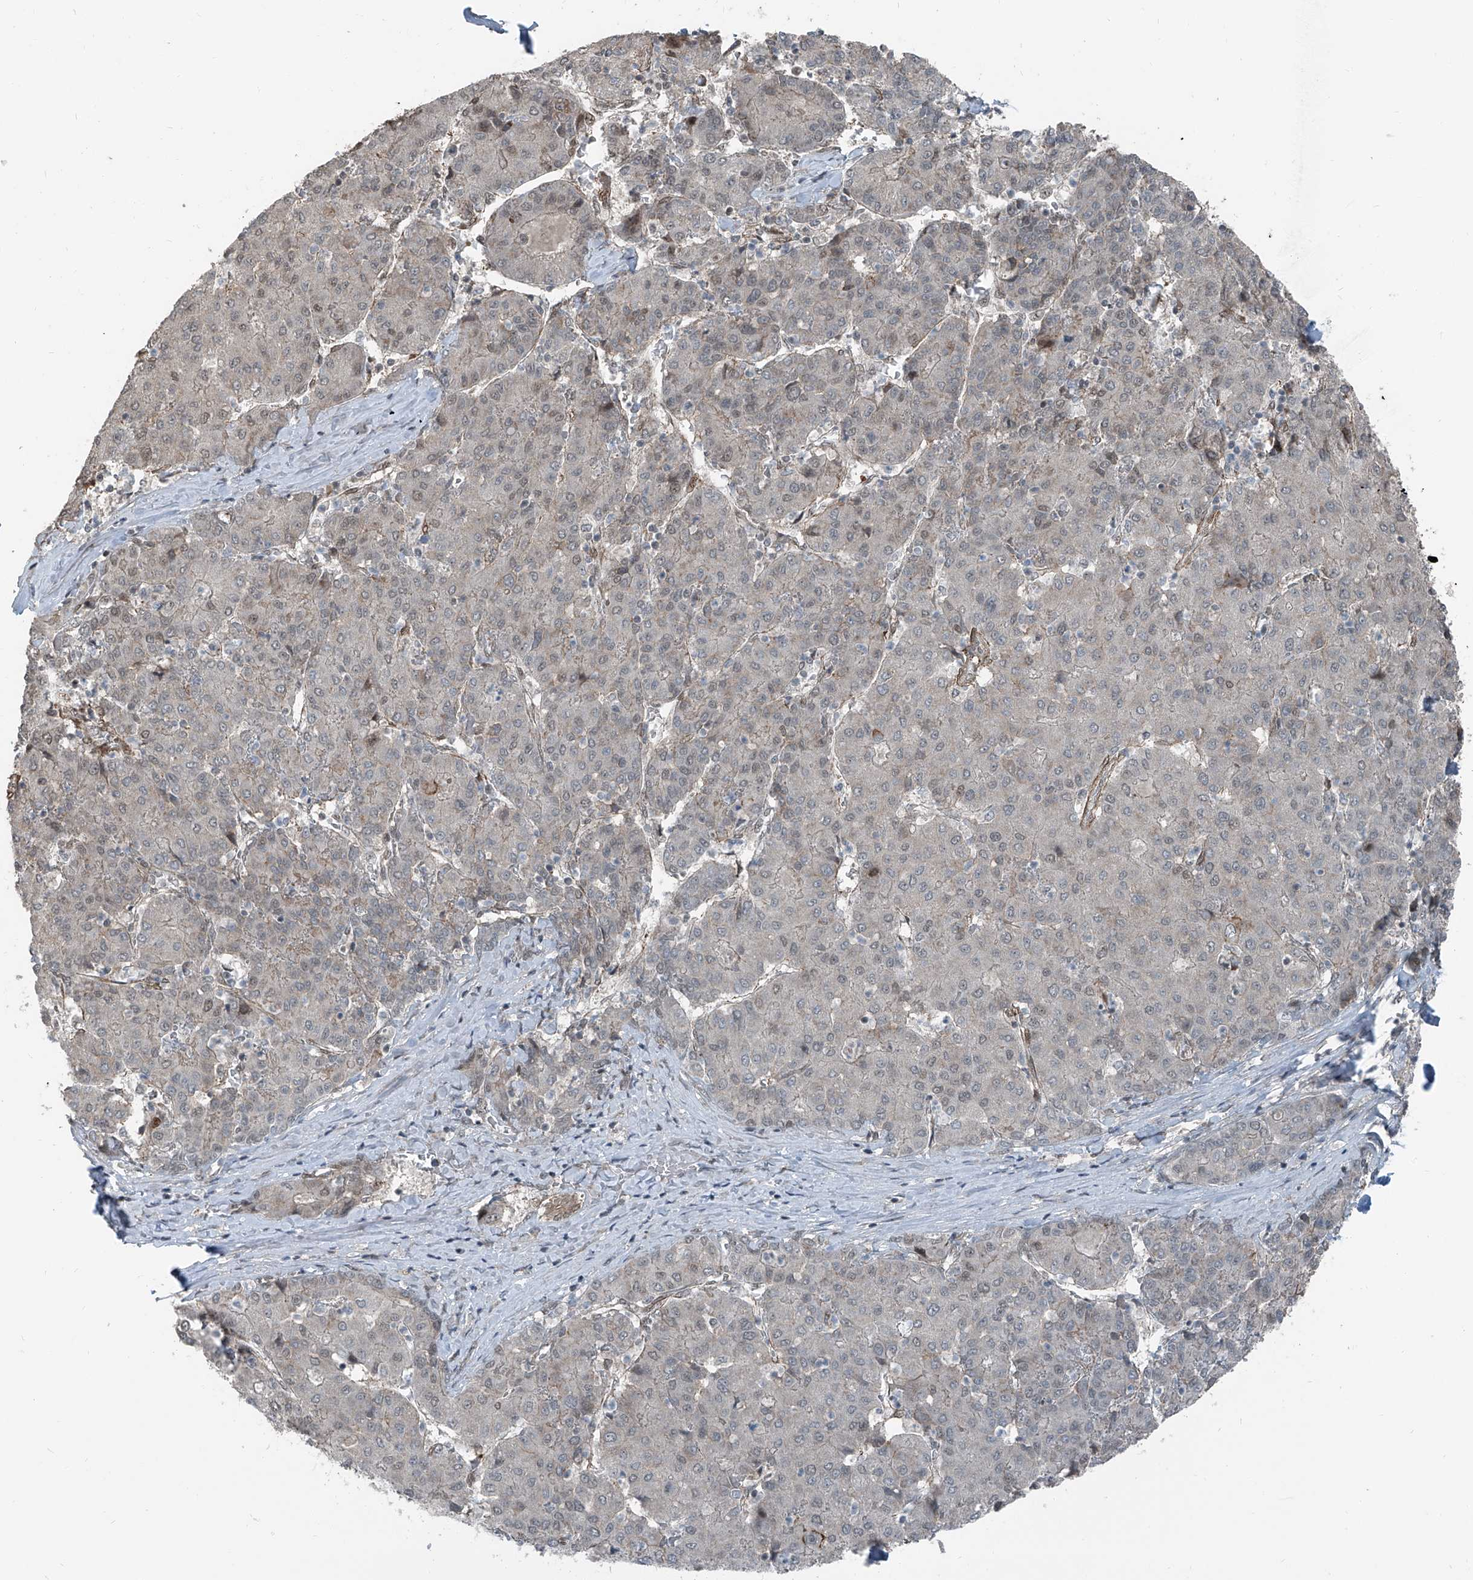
{"staining": {"intensity": "negative", "quantity": "none", "location": "none"}, "tissue": "liver cancer", "cell_type": "Tumor cells", "image_type": "cancer", "snomed": [{"axis": "morphology", "description": "Carcinoma, Hepatocellular, NOS"}, {"axis": "topography", "description": "Liver"}], "caption": "Immunohistochemical staining of human hepatocellular carcinoma (liver) demonstrates no significant expression in tumor cells.", "gene": "ZNF570", "patient": {"sex": "male", "age": 65}}